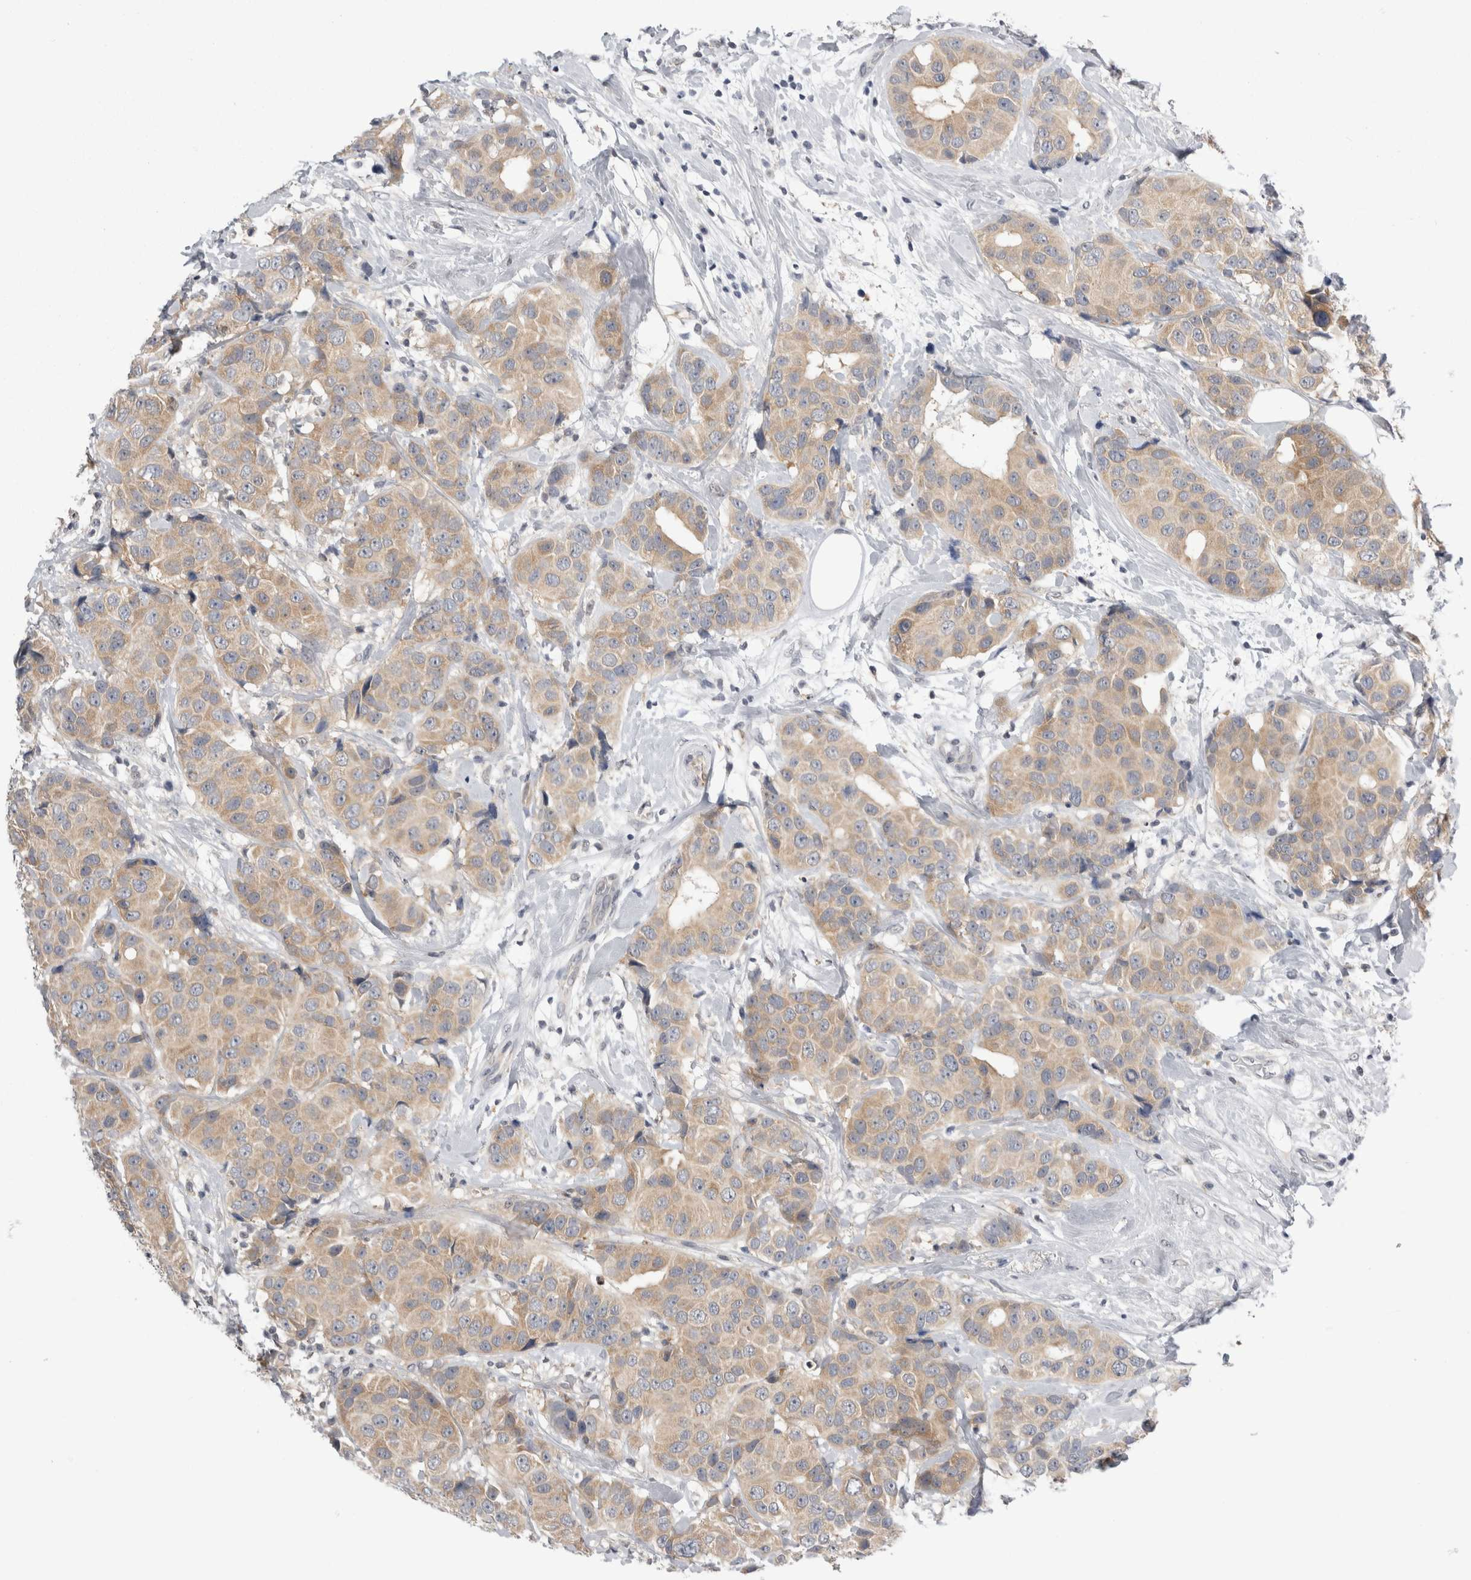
{"staining": {"intensity": "weak", "quantity": ">75%", "location": "cytoplasmic/membranous"}, "tissue": "breast cancer", "cell_type": "Tumor cells", "image_type": "cancer", "snomed": [{"axis": "morphology", "description": "Normal tissue, NOS"}, {"axis": "morphology", "description": "Duct carcinoma"}, {"axis": "topography", "description": "Breast"}], "caption": "Breast intraductal carcinoma was stained to show a protein in brown. There is low levels of weak cytoplasmic/membranous positivity in about >75% of tumor cells.", "gene": "PSMB2", "patient": {"sex": "female", "age": 39}}